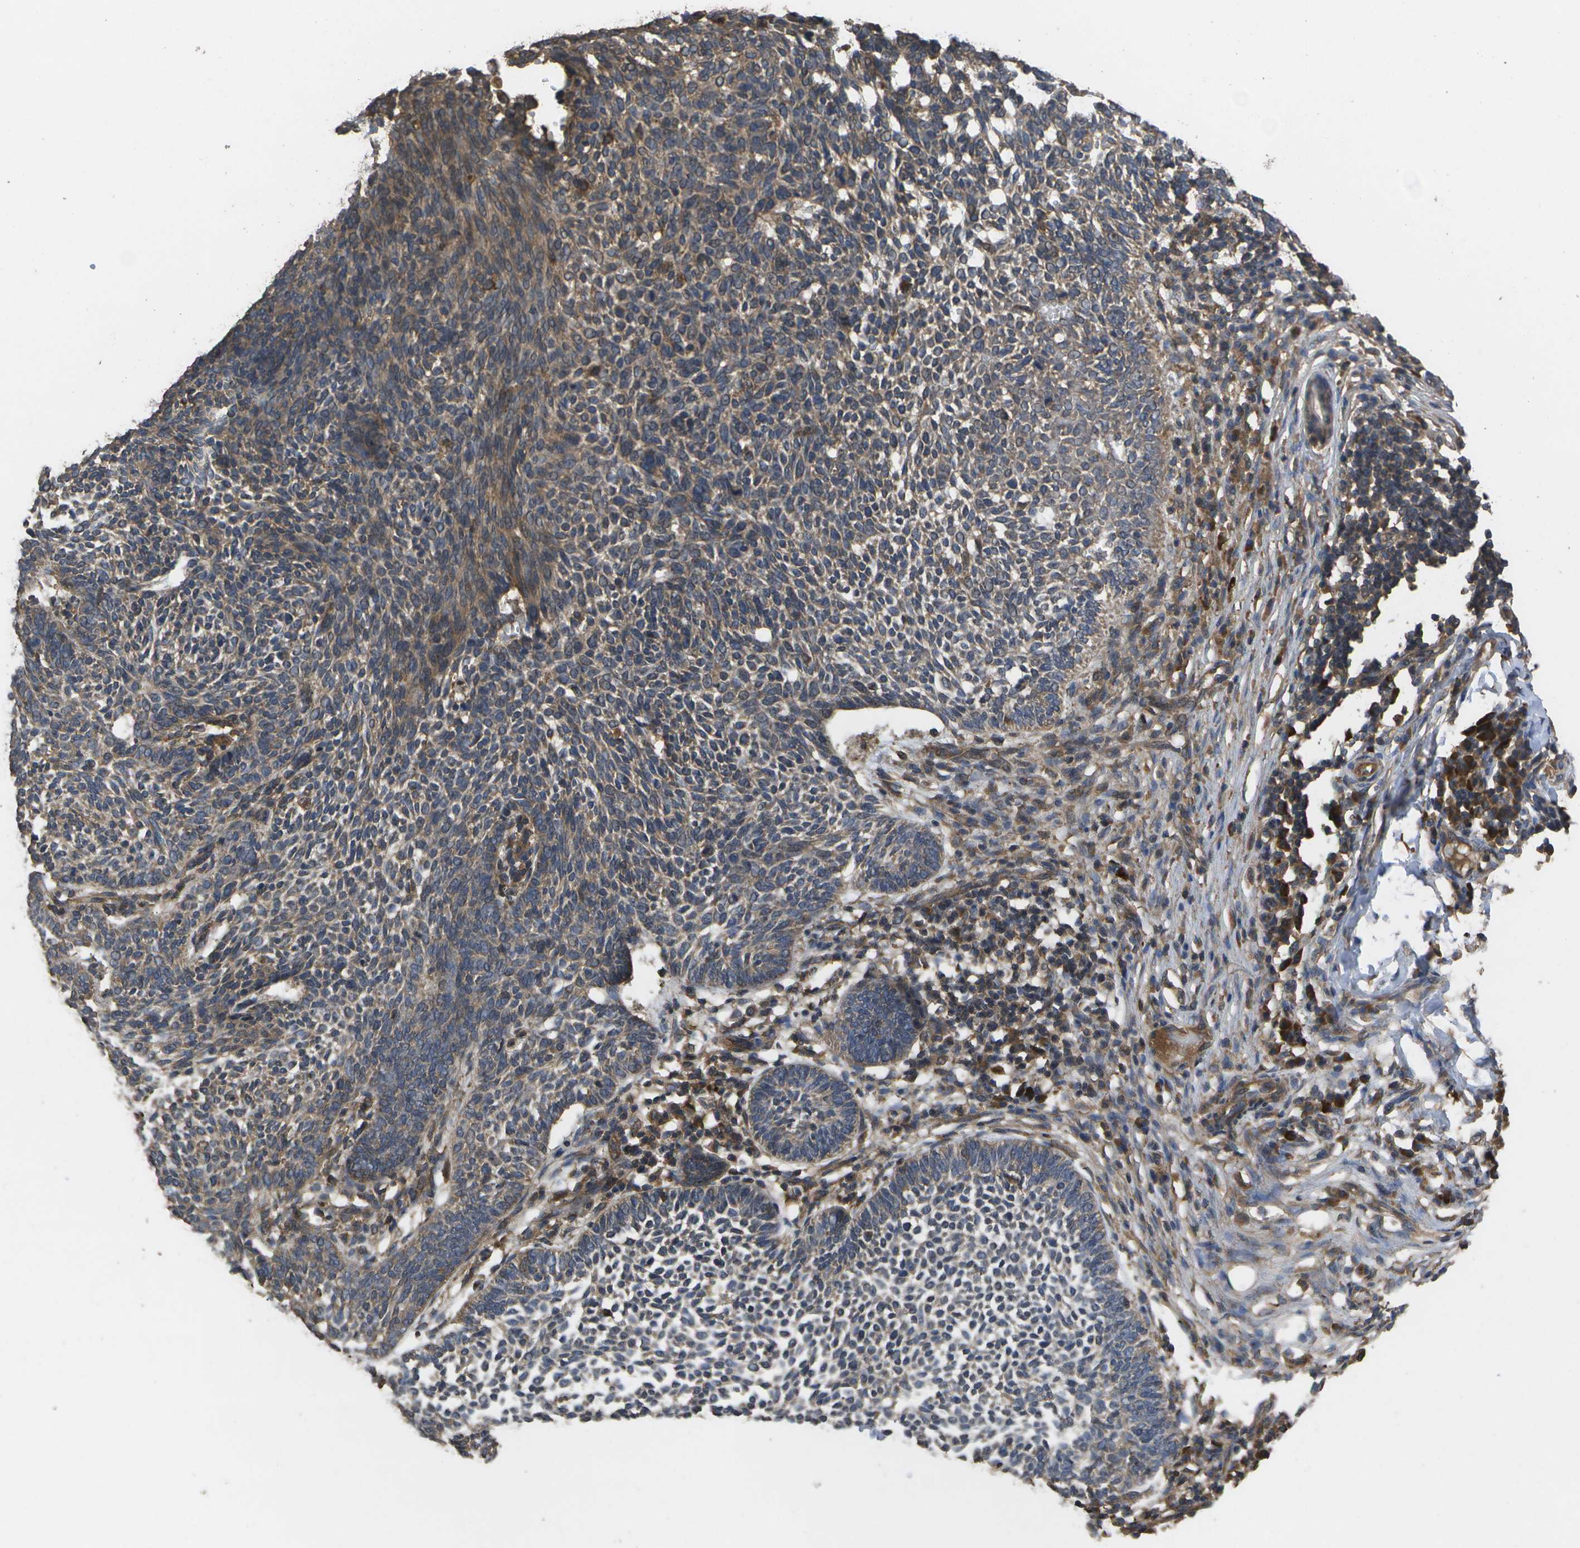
{"staining": {"intensity": "weak", "quantity": ">75%", "location": "cytoplasmic/membranous"}, "tissue": "skin cancer", "cell_type": "Tumor cells", "image_type": "cancer", "snomed": [{"axis": "morphology", "description": "Normal tissue, NOS"}, {"axis": "morphology", "description": "Basal cell carcinoma"}, {"axis": "topography", "description": "Skin"}], "caption": "A brown stain highlights weak cytoplasmic/membranous positivity of a protein in human skin cancer (basal cell carcinoma) tumor cells.", "gene": "SACS", "patient": {"sex": "male", "age": 87}}